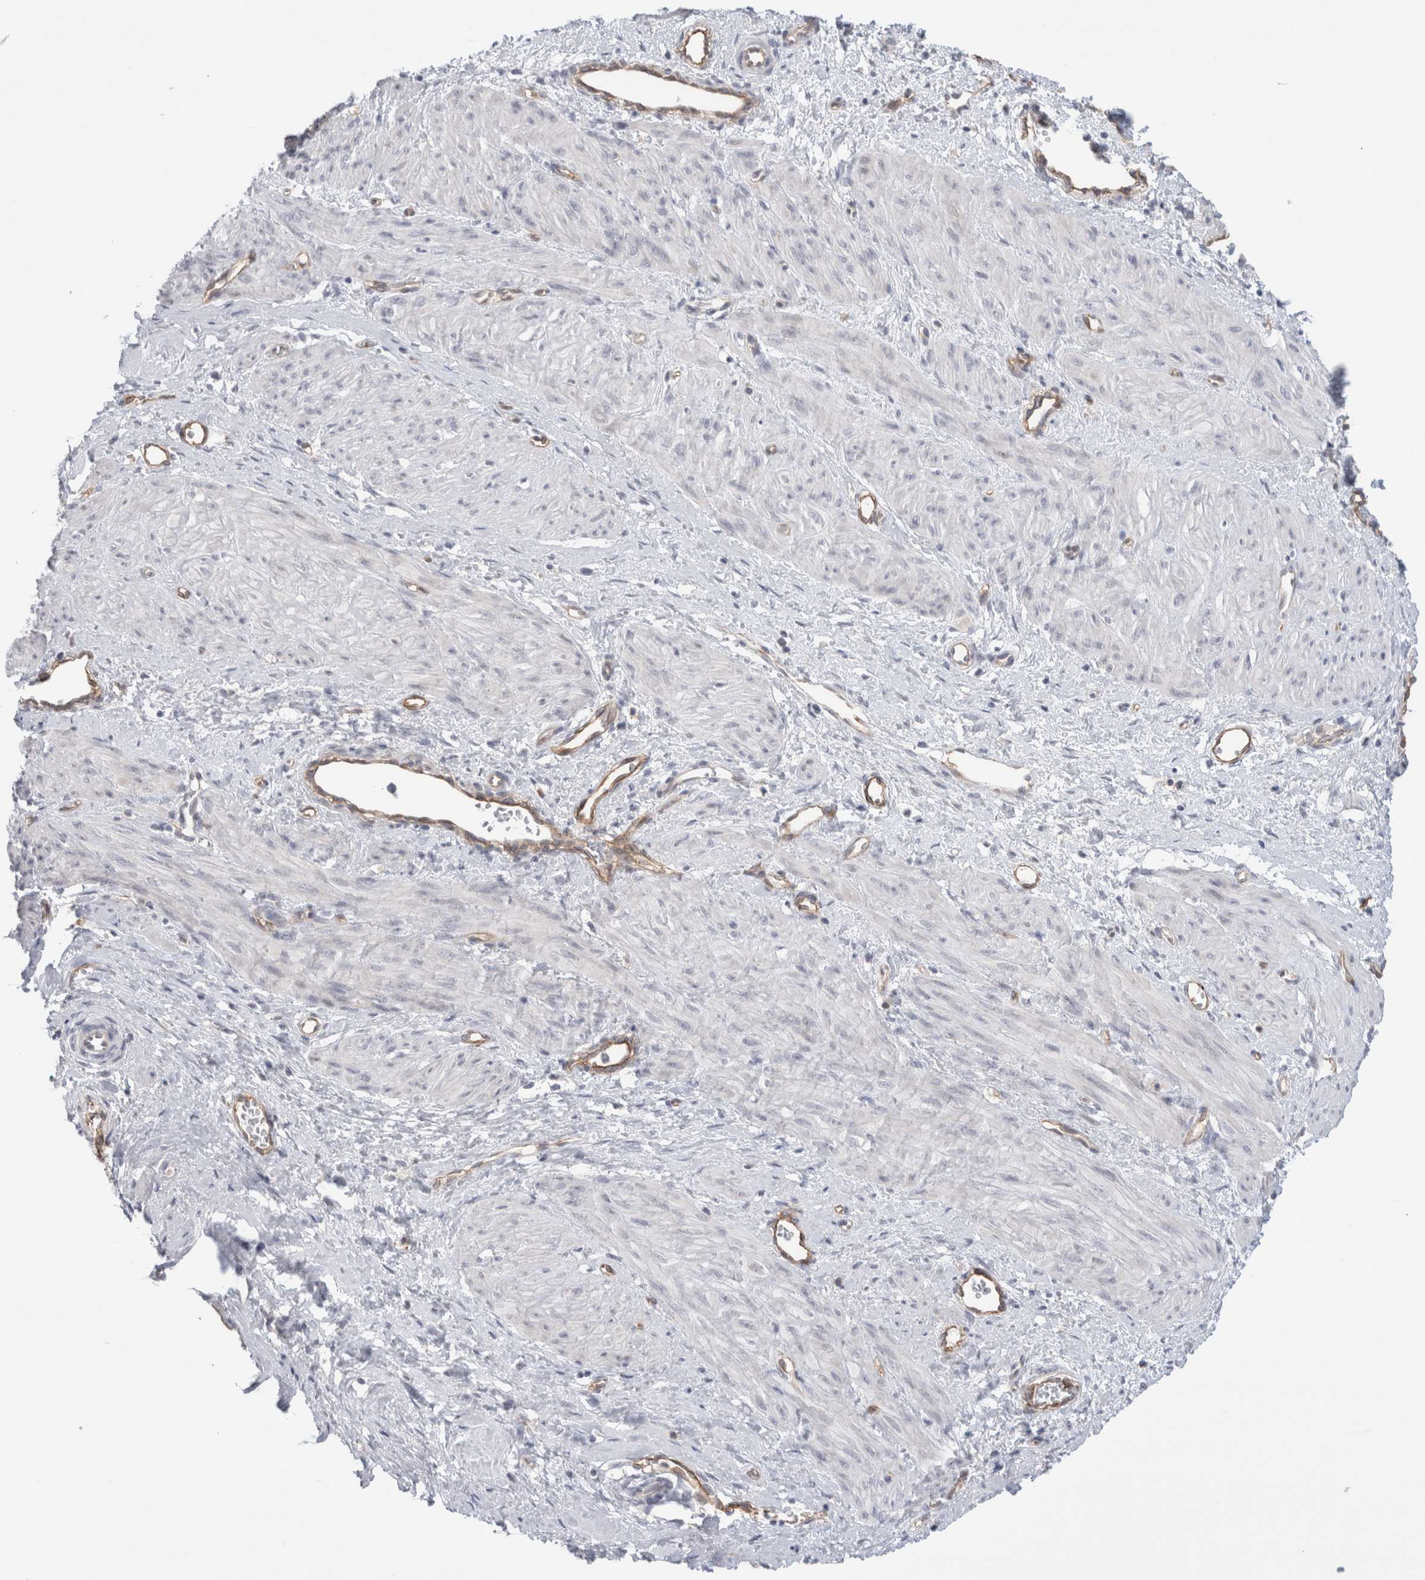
{"staining": {"intensity": "negative", "quantity": "none", "location": "none"}, "tissue": "smooth muscle", "cell_type": "Smooth muscle cells", "image_type": "normal", "snomed": [{"axis": "morphology", "description": "Normal tissue, NOS"}, {"axis": "topography", "description": "Endometrium"}], "caption": "High magnification brightfield microscopy of benign smooth muscle stained with DAB (brown) and counterstained with hematoxylin (blue): smooth muscle cells show no significant staining.", "gene": "ANKMY1", "patient": {"sex": "female", "age": 33}}